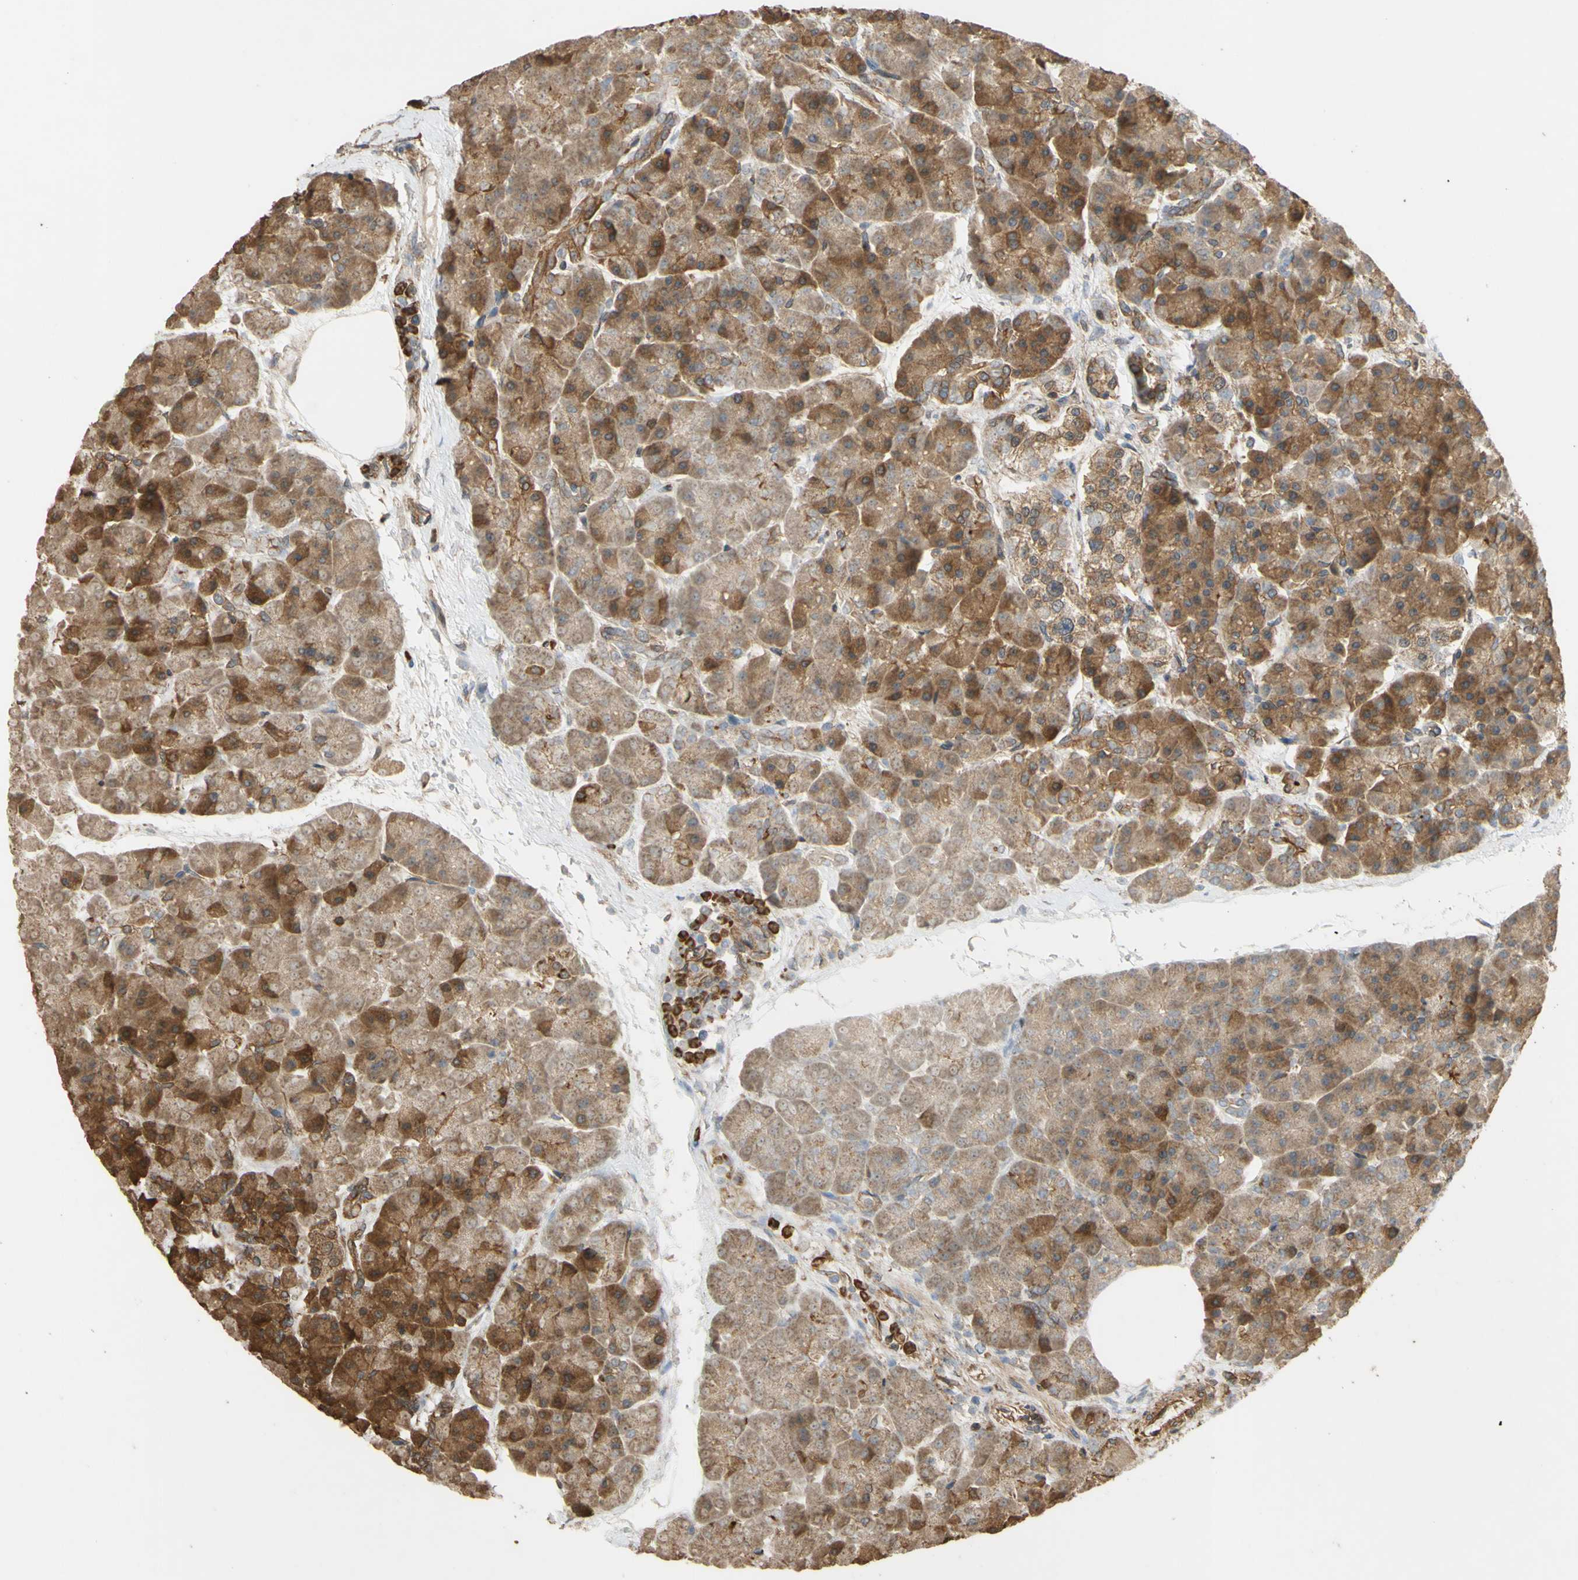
{"staining": {"intensity": "strong", "quantity": ">75%", "location": "cytoplasmic/membranous"}, "tissue": "pancreas", "cell_type": "Exocrine glandular cells", "image_type": "normal", "snomed": [{"axis": "morphology", "description": "Normal tissue, NOS"}, {"axis": "topography", "description": "Pancreas"}], "caption": "A high amount of strong cytoplasmic/membranous expression is appreciated in approximately >75% of exocrine glandular cells in normal pancreas. The staining is performed using DAB (3,3'-diaminobenzidine) brown chromogen to label protein expression. The nuclei are counter-stained blue using hematoxylin.", "gene": "CTTN", "patient": {"sex": "female", "age": 70}}